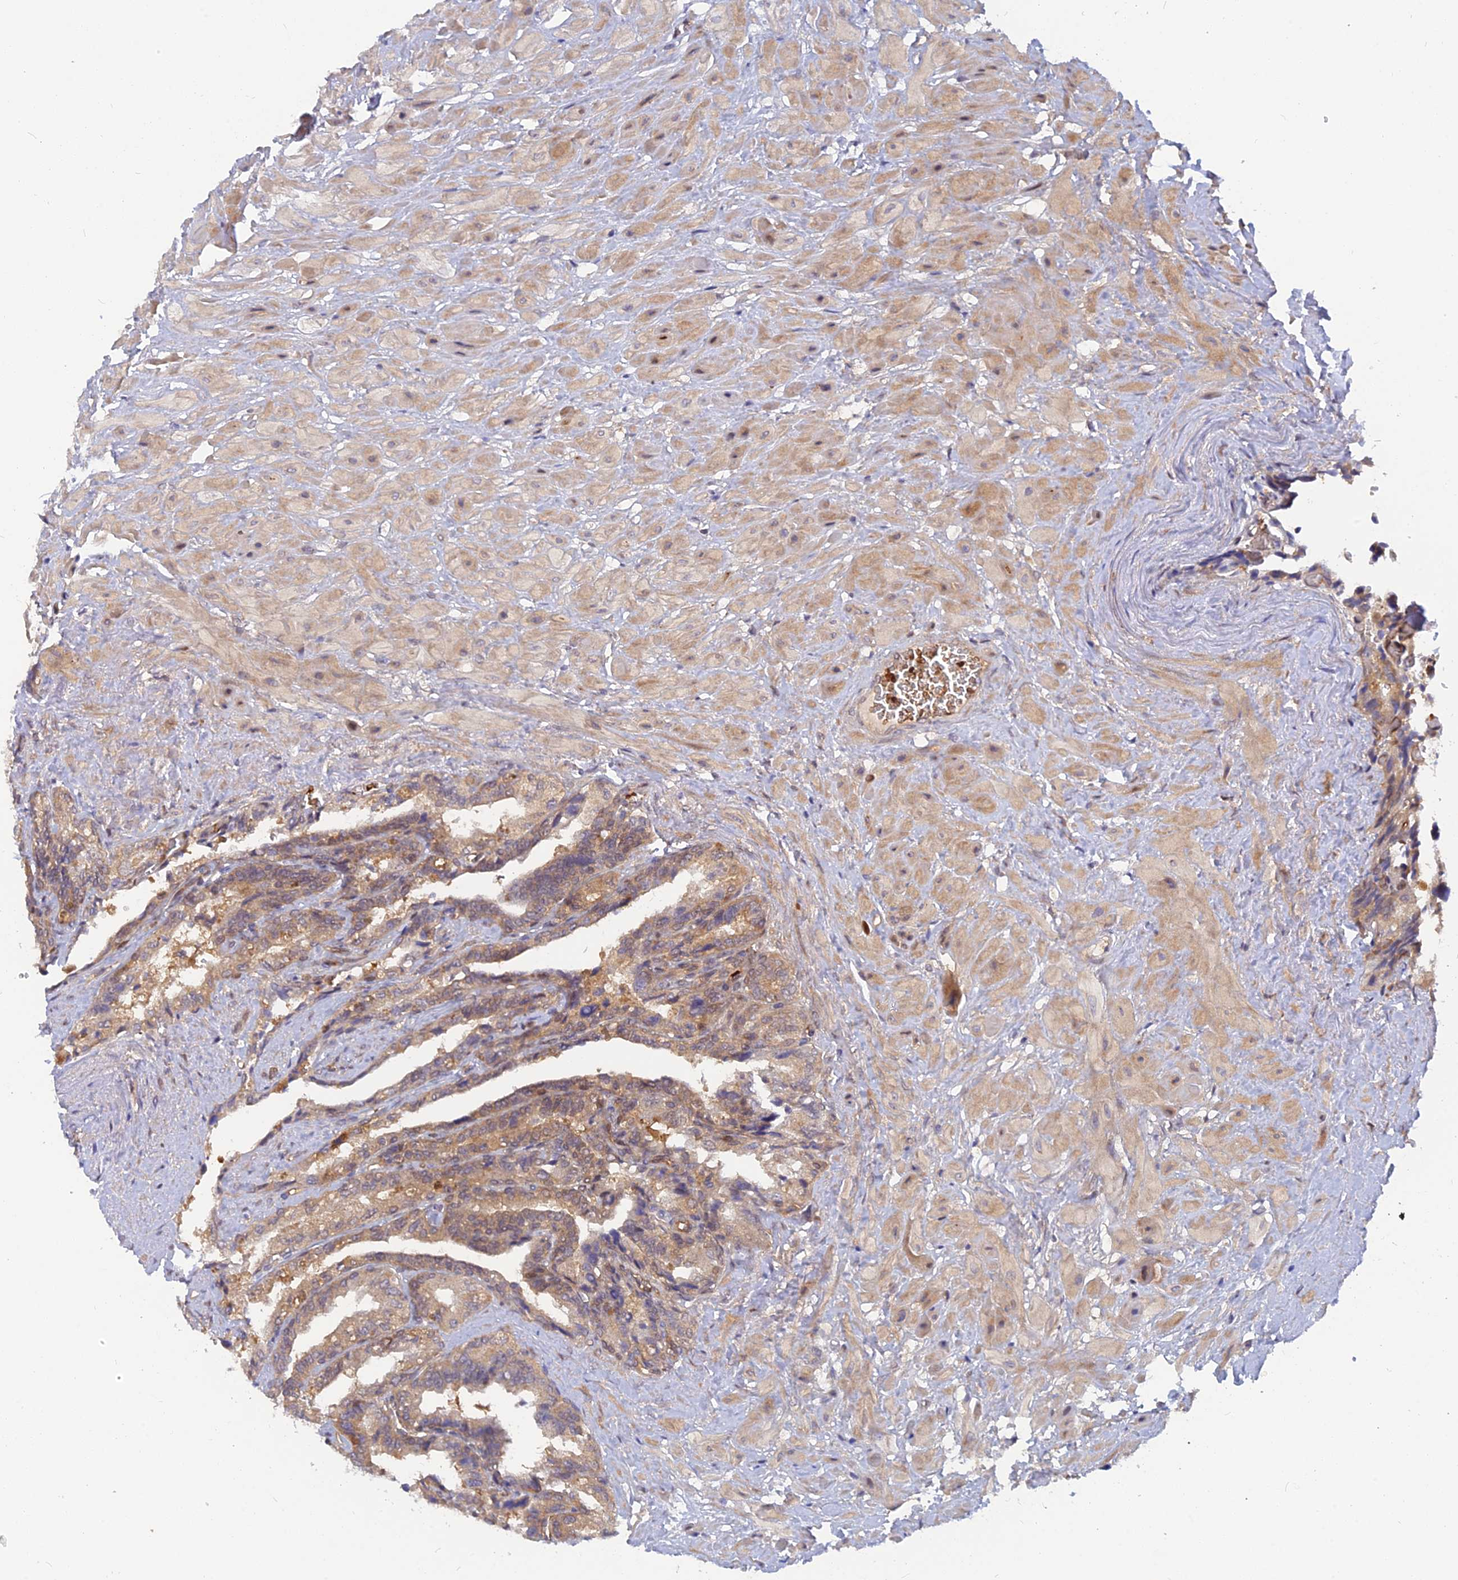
{"staining": {"intensity": "moderate", "quantity": ">75%", "location": "cytoplasmic/membranous"}, "tissue": "seminal vesicle", "cell_type": "Glandular cells", "image_type": "normal", "snomed": [{"axis": "morphology", "description": "Normal tissue, NOS"}, {"axis": "topography", "description": "Seminal veicle"}, {"axis": "topography", "description": "Peripheral nerve tissue"}], "caption": "Immunohistochemistry (IHC) micrograph of unremarkable seminal vesicle stained for a protein (brown), which demonstrates medium levels of moderate cytoplasmic/membranous expression in approximately >75% of glandular cells.", "gene": "ARL2BP", "patient": {"sex": "male", "age": 60}}